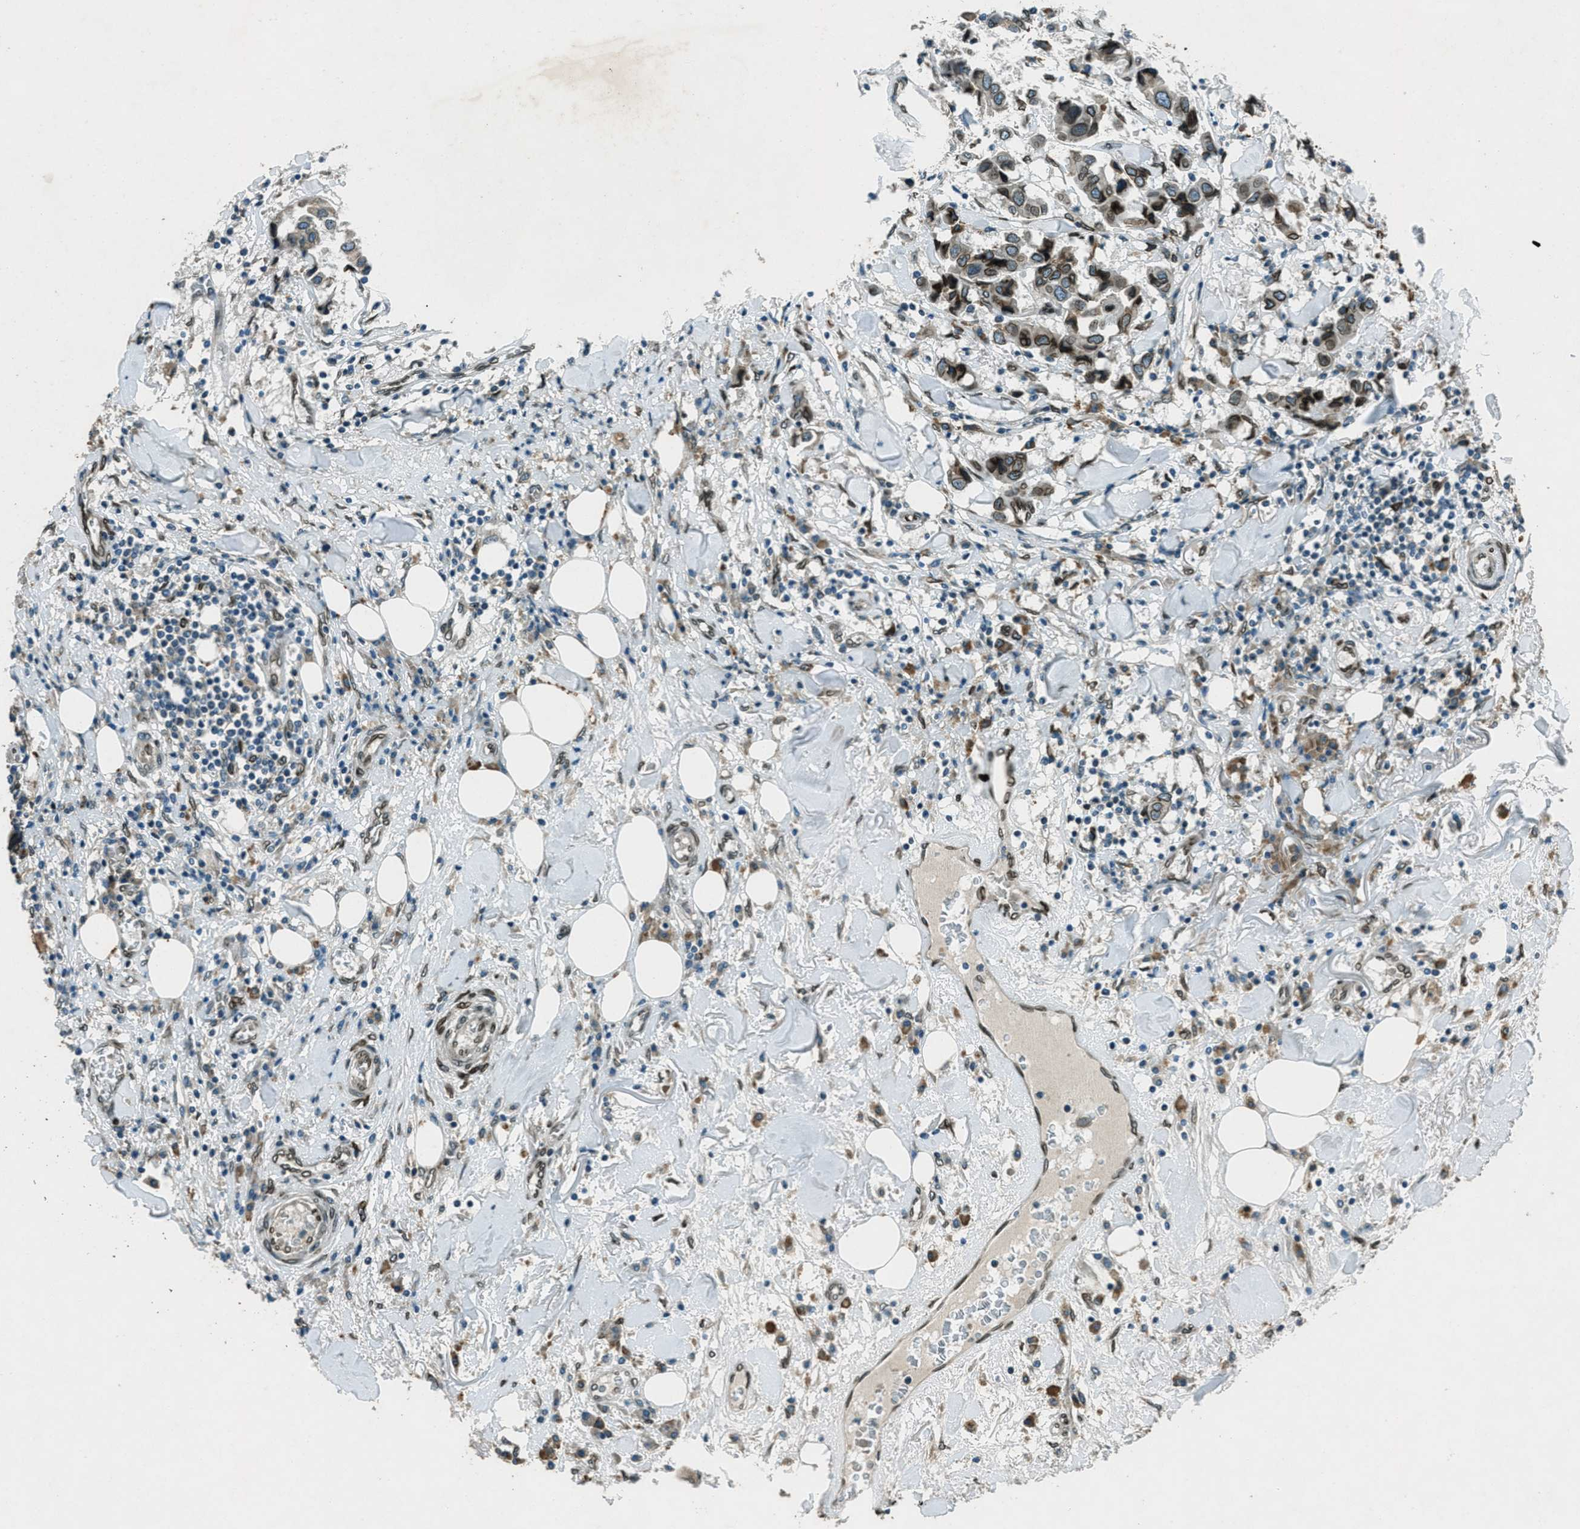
{"staining": {"intensity": "moderate", "quantity": ">75%", "location": "cytoplasmic/membranous,nuclear"}, "tissue": "breast cancer", "cell_type": "Tumor cells", "image_type": "cancer", "snomed": [{"axis": "morphology", "description": "Duct carcinoma"}, {"axis": "topography", "description": "Breast"}], "caption": "Human infiltrating ductal carcinoma (breast) stained with a brown dye displays moderate cytoplasmic/membranous and nuclear positive positivity in approximately >75% of tumor cells.", "gene": "LEMD2", "patient": {"sex": "female", "age": 80}}